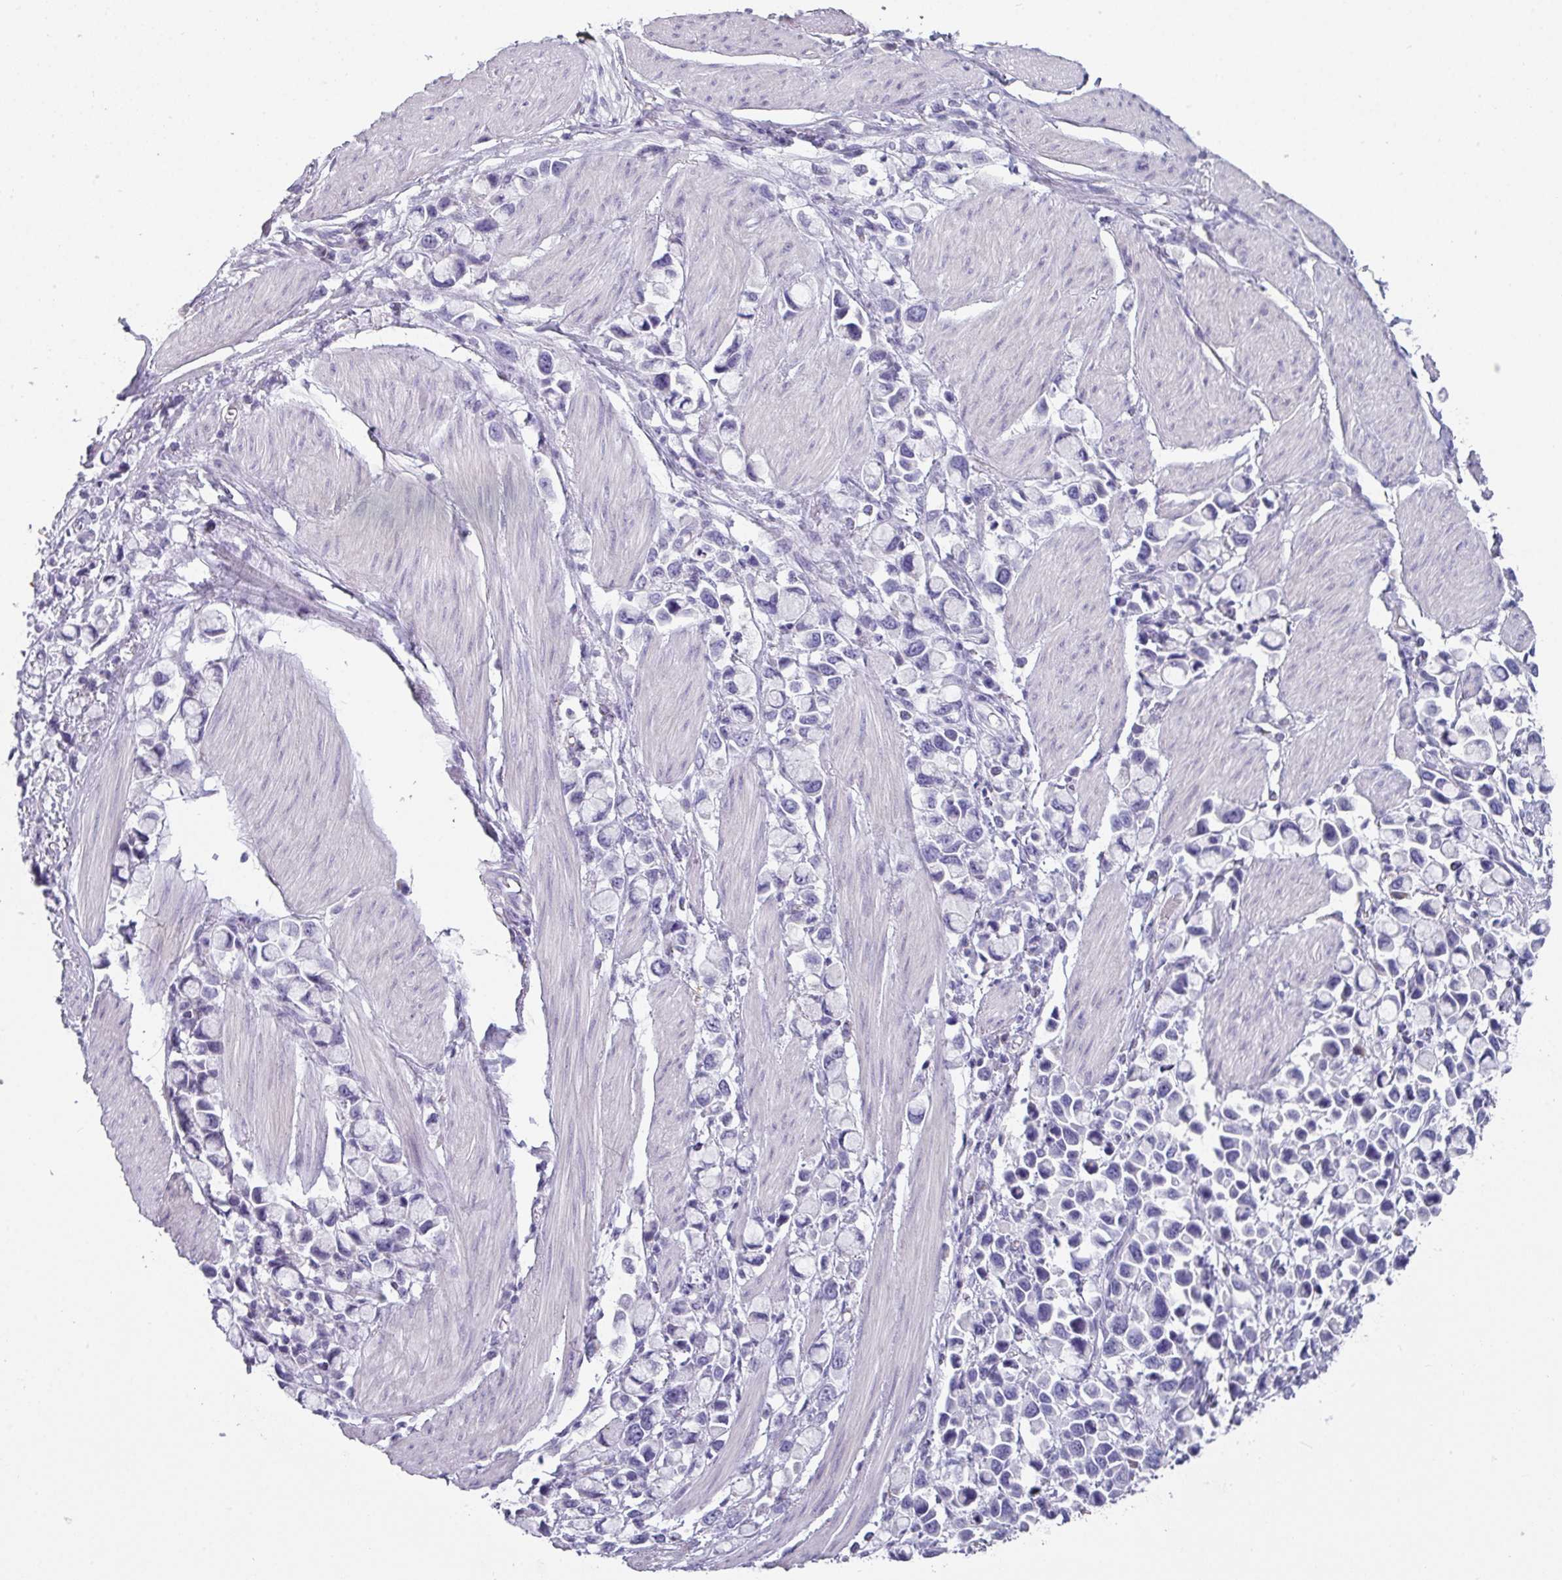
{"staining": {"intensity": "negative", "quantity": "none", "location": "none"}, "tissue": "stomach cancer", "cell_type": "Tumor cells", "image_type": "cancer", "snomed": [{"axis": "morphology", "description": "Adenocarcinoma, NOS"}, {"axis": "topography", "description": "Stomach"}], "caption": "Stomach adenocarcinoma was stained to show a protein in brown. There is no significant positivity in tumor cells. The staining is performed using DAB brown chromogen with nuclei counter-stained in using hematoxylin.", "gene": "DEFB115", "patient": {"sex": "female", "age": 81}}